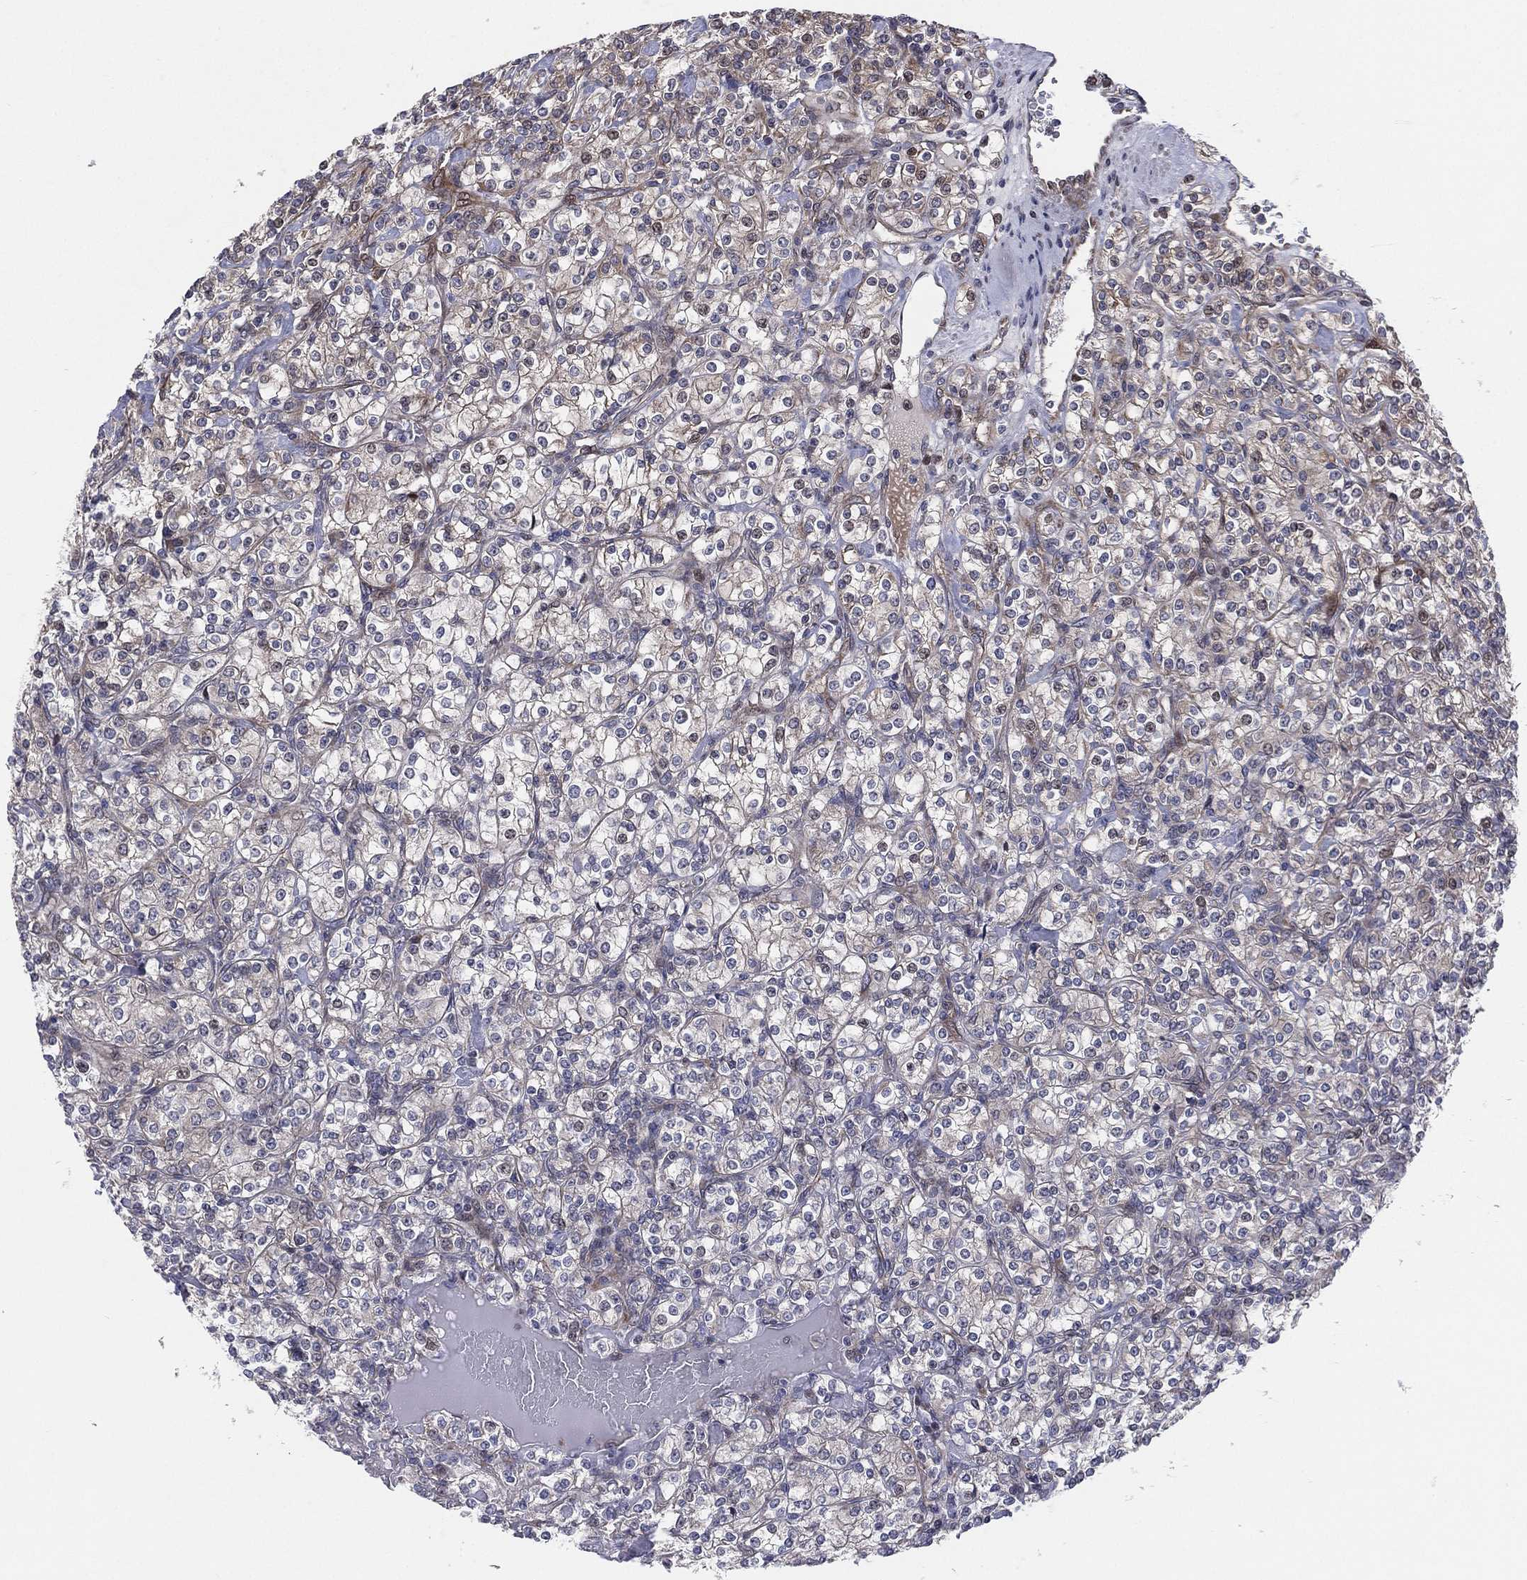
{"staining": {"intensity": "moderate", "quantity": "<25%", "location": "cytoplasmic/membranous"}, "tissue": "renal cancer", "cell_type": "Tumor cells", "image_type": "cancer", "snomed": [{"axis": "morphology", "description": "Adenocarcinoma, NOS"}, {"axis": "topography", "description": "Kidney"}], "caption": "The histopathology image exhibits immunohistochemical staining of renal adenocarcinoma. There is moderate cytoplasmic/membranous staining is identified in approximately <25% of tumor cells.", "gene": "UTP14A", "patient": {"sex": "male", "age": 77}}